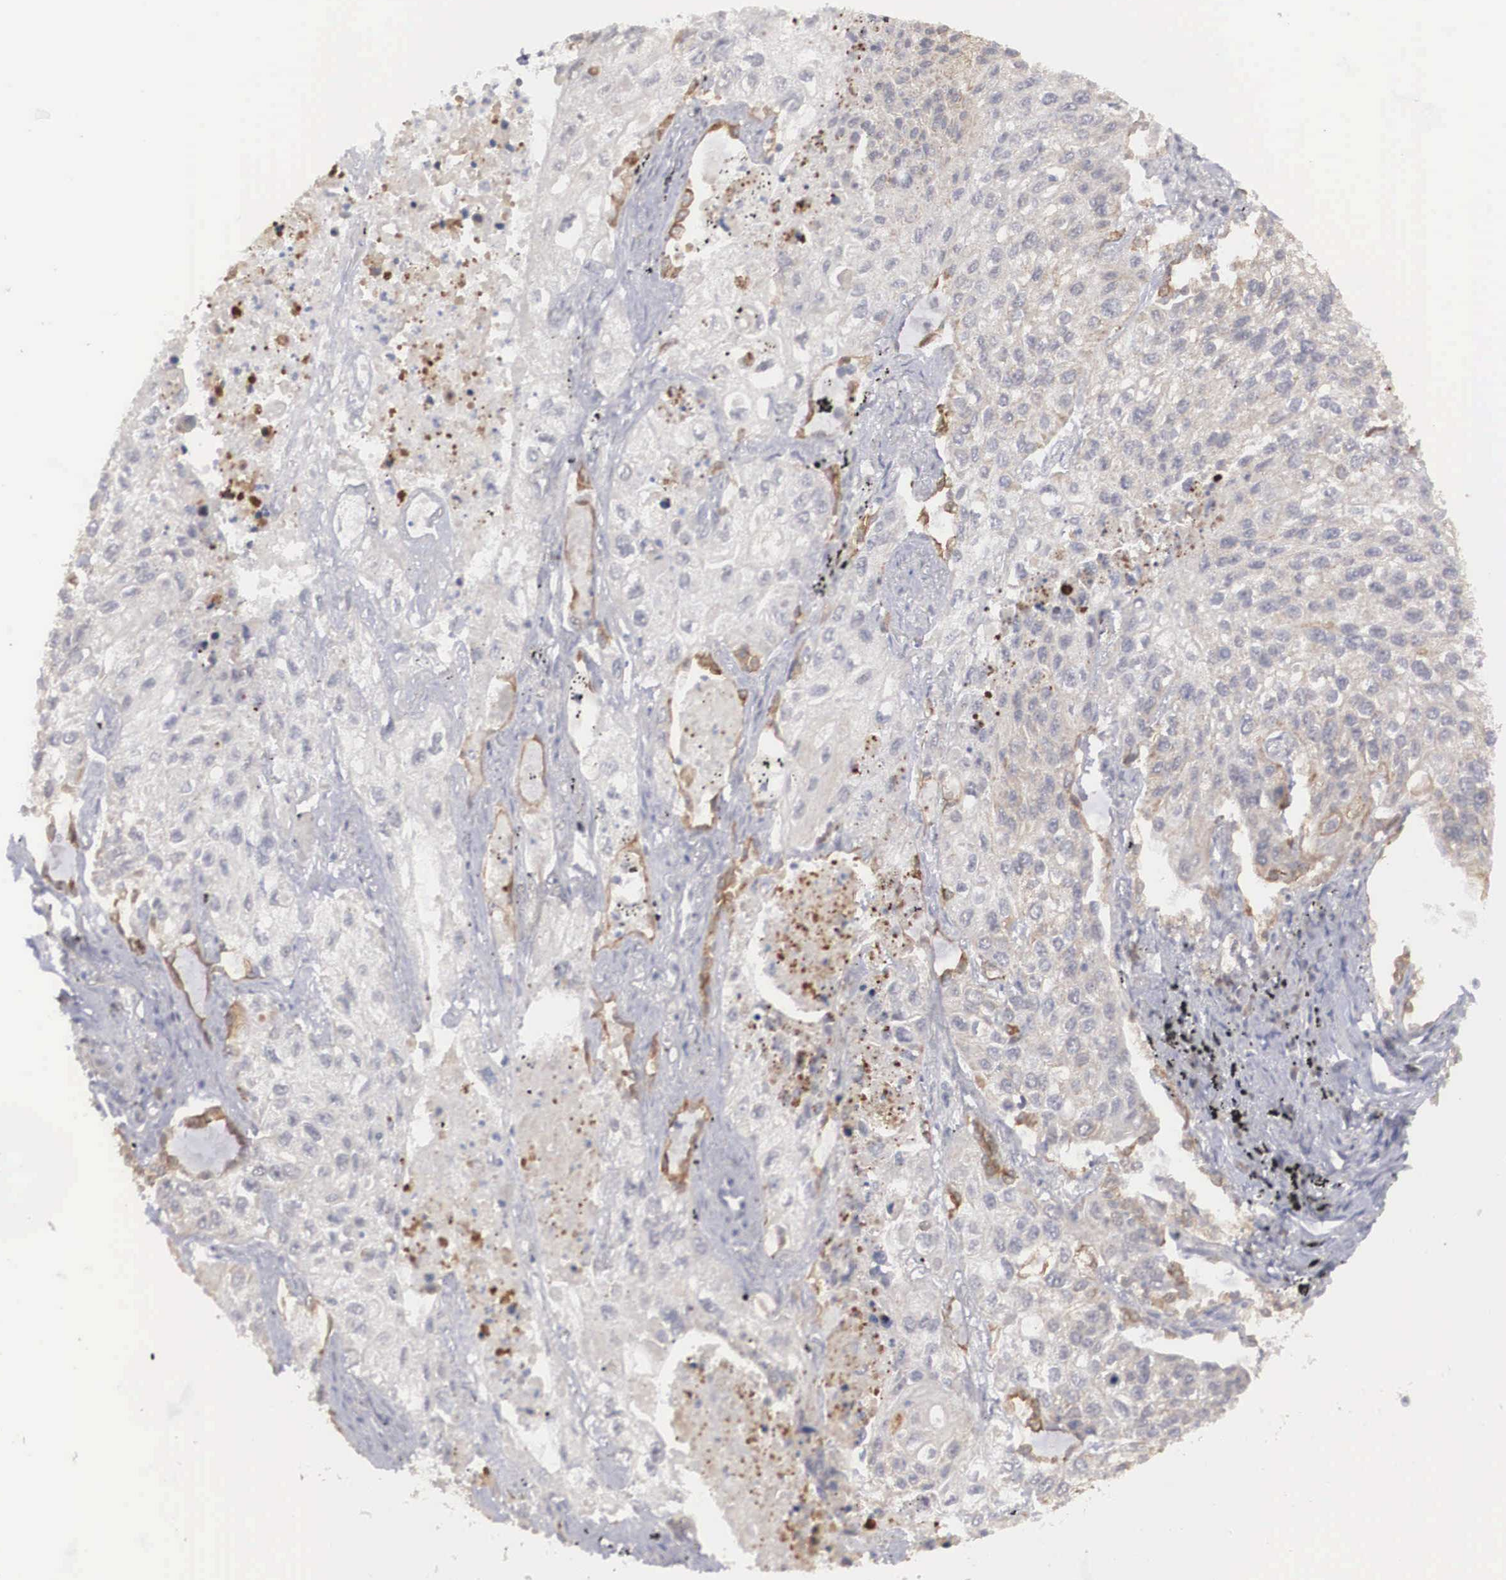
{"staining": {"intensity": "weak", "quantity": "25%-75%", "location": "cytoplasmic/membranous"}, "tissue": "lung cancer", "cell_type": "Tumor cells", "image_type": "cancer", "snomed": [{"axis": "morphology", "description": "Squamous cell carcinoma, NOS"}, {"axis": "topography", "description": "Lung"}], "caption": "Immunohistochemistry (IHC) of human squamous cell carcinoma (lung) reveals low levels of weak cytoplasmic/membranous staining in about 25%-75% of tumor cells.", "gene": "WDR89", "patient": {"sex": "male", "age": 75}}